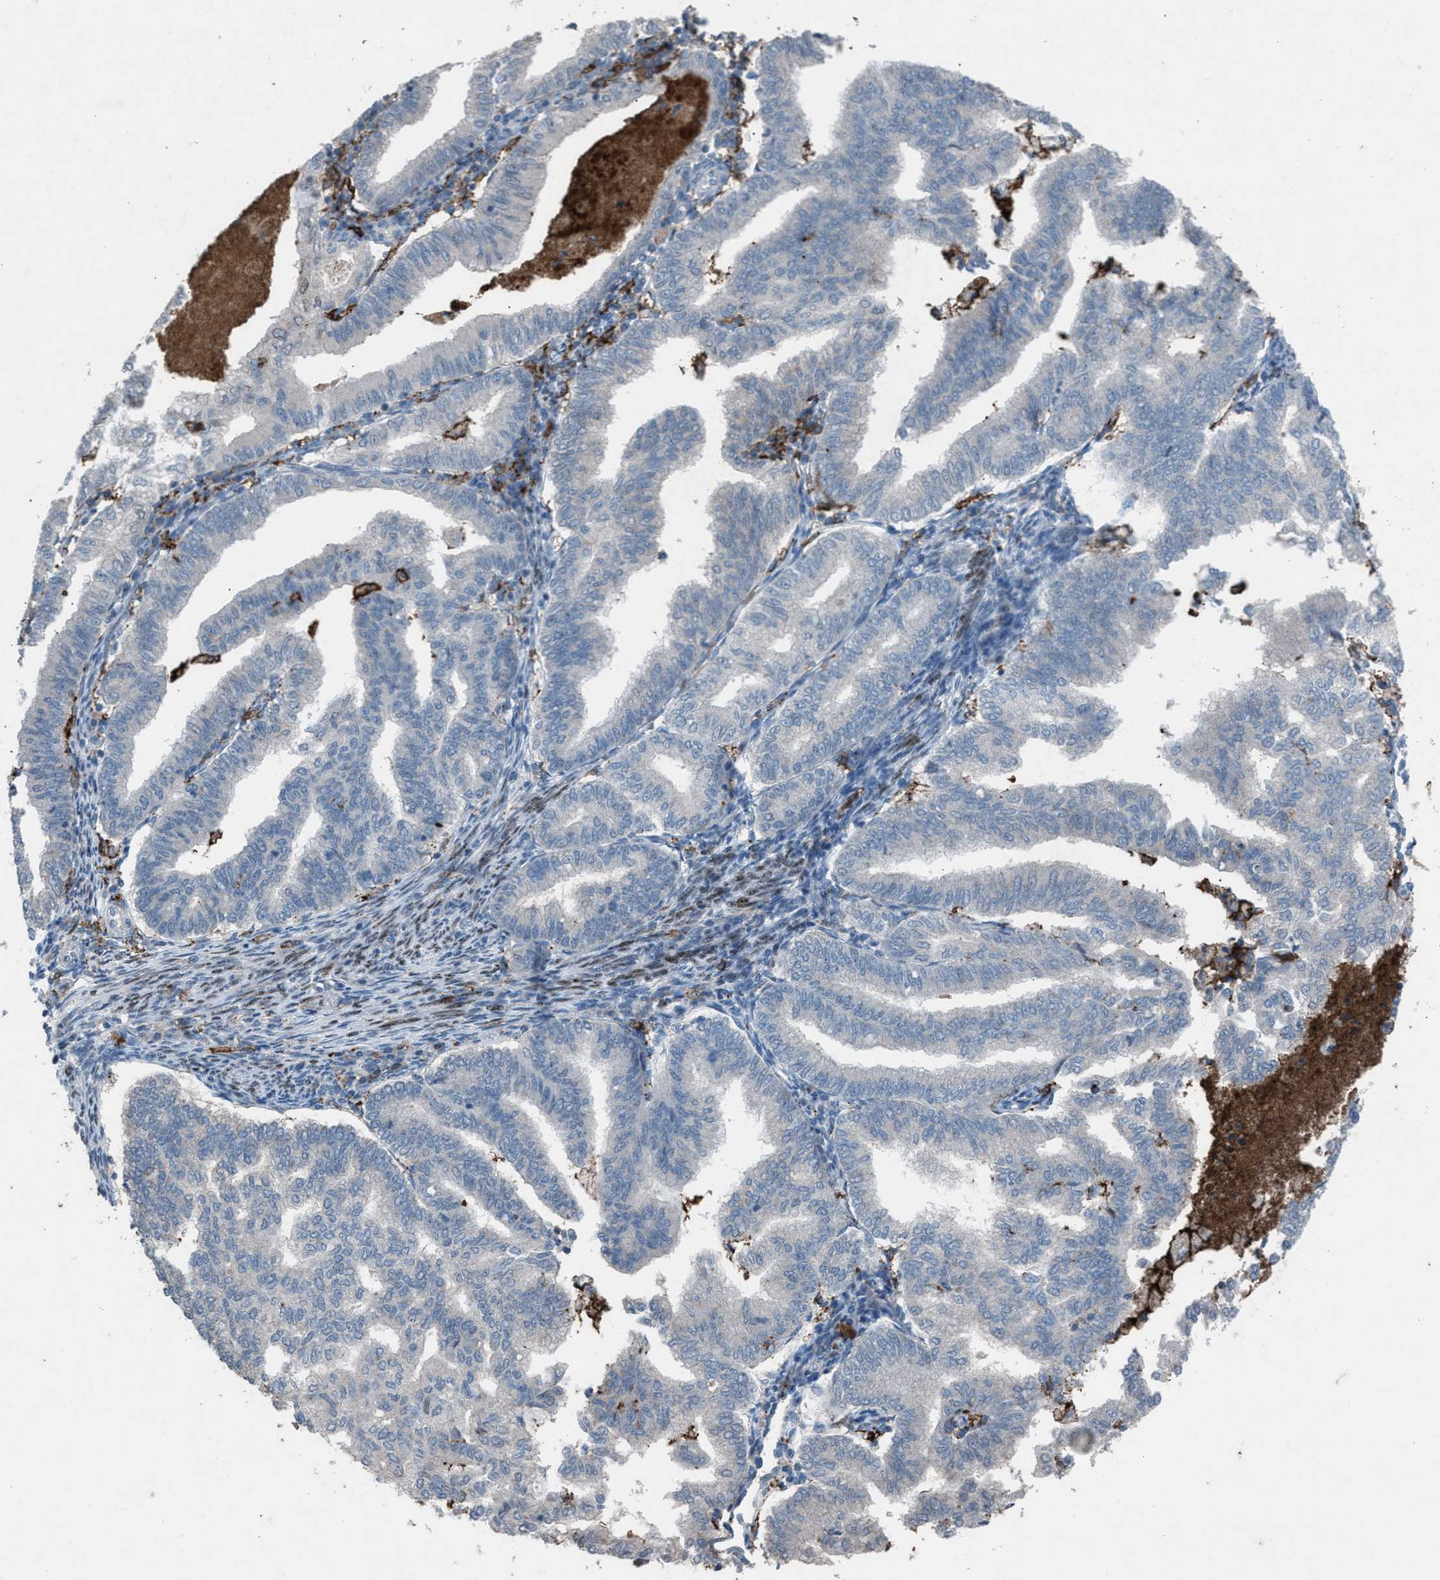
{"staining": {"intensity": "negative", "quantity": "none", "location": "none"}, "tissue": "endometrial cancer", "cell_type": "Tumor cells", "image_type": "cancer", "snomed": [{"axis": "morphology", "description": "Polyp, NOS"}, {"axis": "morphology", "description": "Adenocarcinoma, NOS"}, {"axis": "morphology", "description": "Adenoma, NOS"}, {"axis": "topography", "description": "Endometrium"}], "caption": "Tumor cells are negative for protein expression in human endometrial cancer (polyp).", "gene": "FCER1G", "patient": {"sex": "female", "age": 79}}